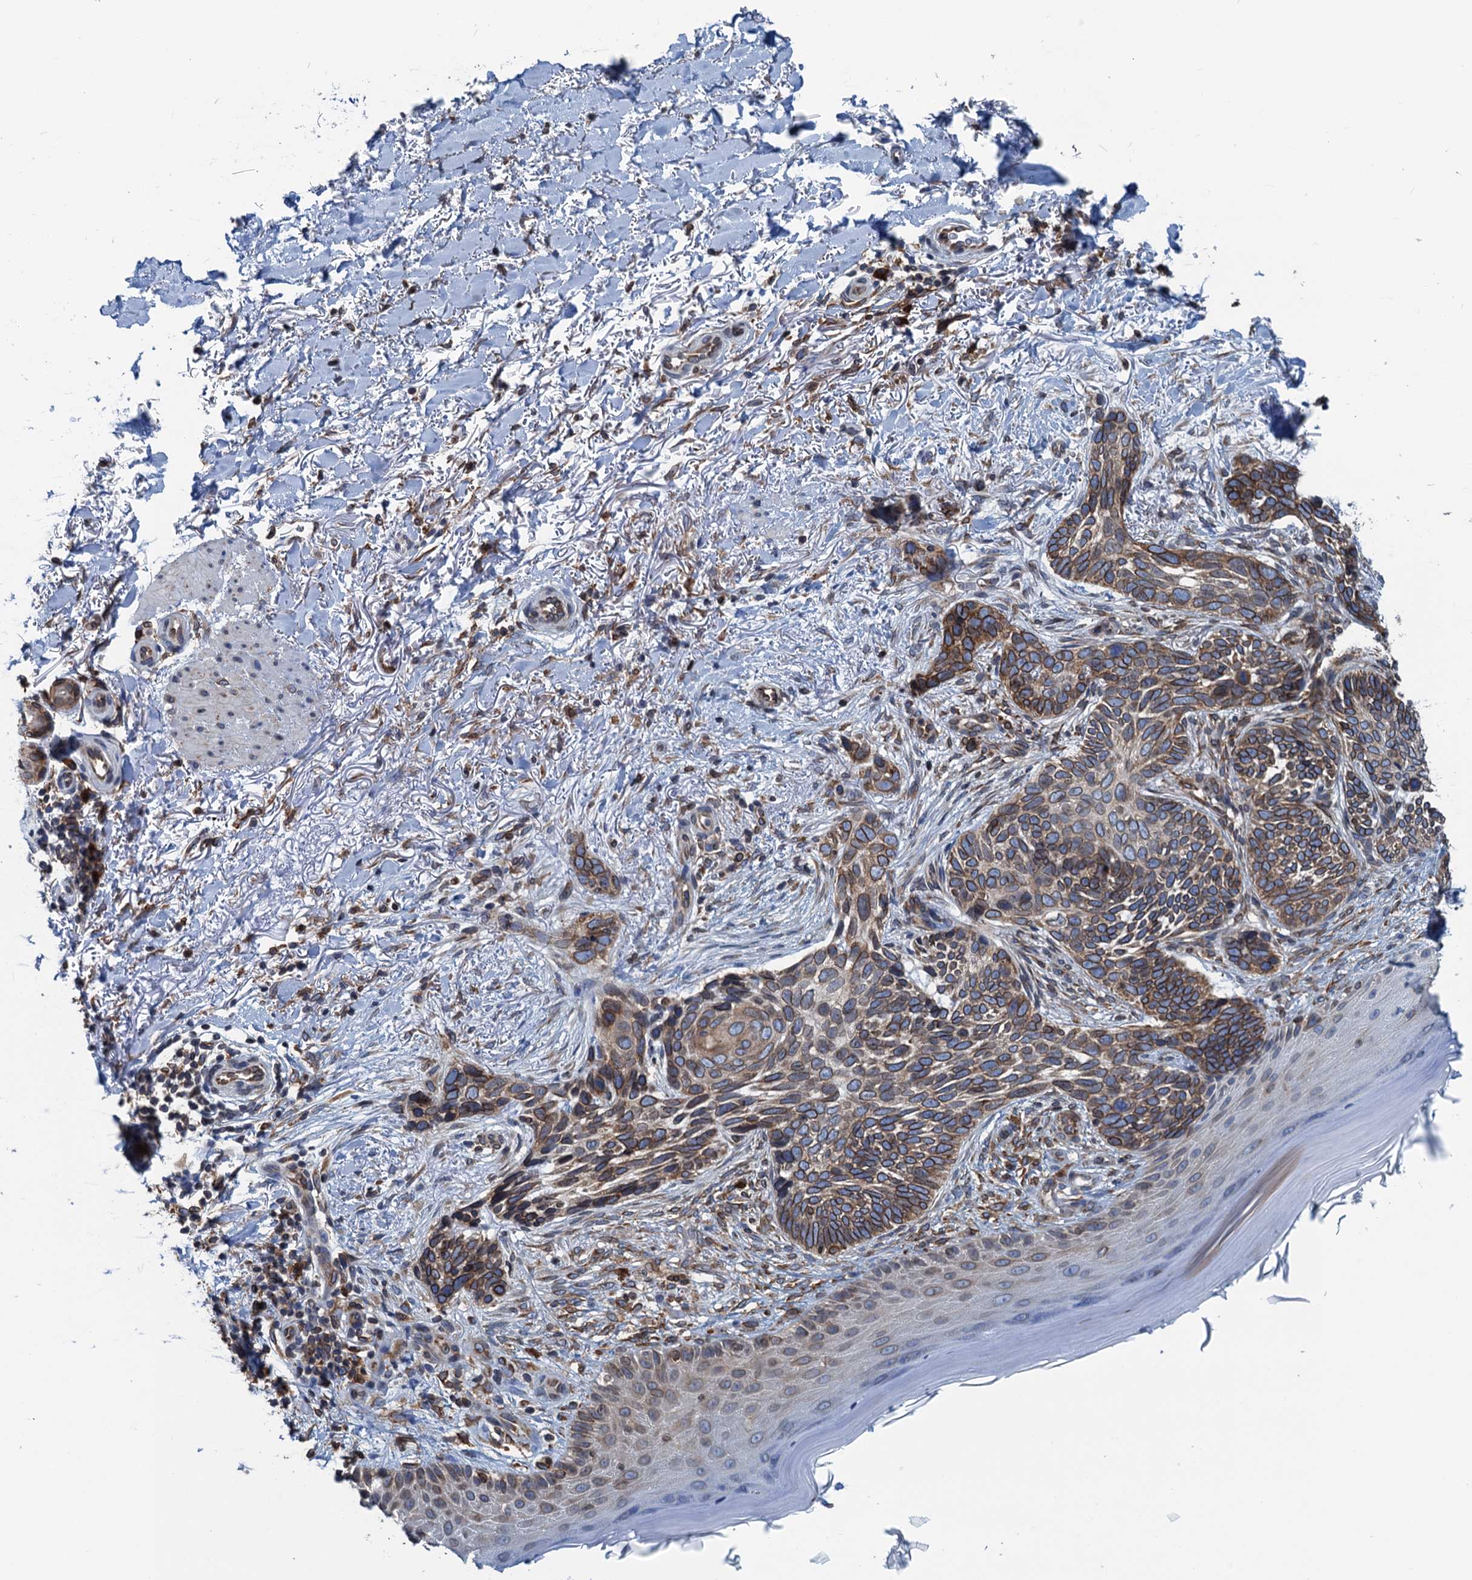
{"staining": {"intensity": "moderate", "quantity": ">75%", "location": "cytoplasmic/membranous"}, "tissue": "skin cancer", "cell_type": "Tumor cells", "image_type": "cancer", "snomed": [{"axis": "morphology", "description": "Normal tissue, NOS"}, {"axis": "morphology", "description": "Basal cell carcinoma"}, {"axis": "topography", "description": "Skin"}], "caption": "Immunohistochemistry image of neoplastic tissue: human basal cell carcinoma (skin) stained using IHC shows medium levels of moderate protein expression localized specifically in the cytoplasmic/membranous of tumor cells, appearing as a cytoplasmic/membranous brown color.", "gene": "TMEM205", "patient": {"sex": "female", "age": 67}}